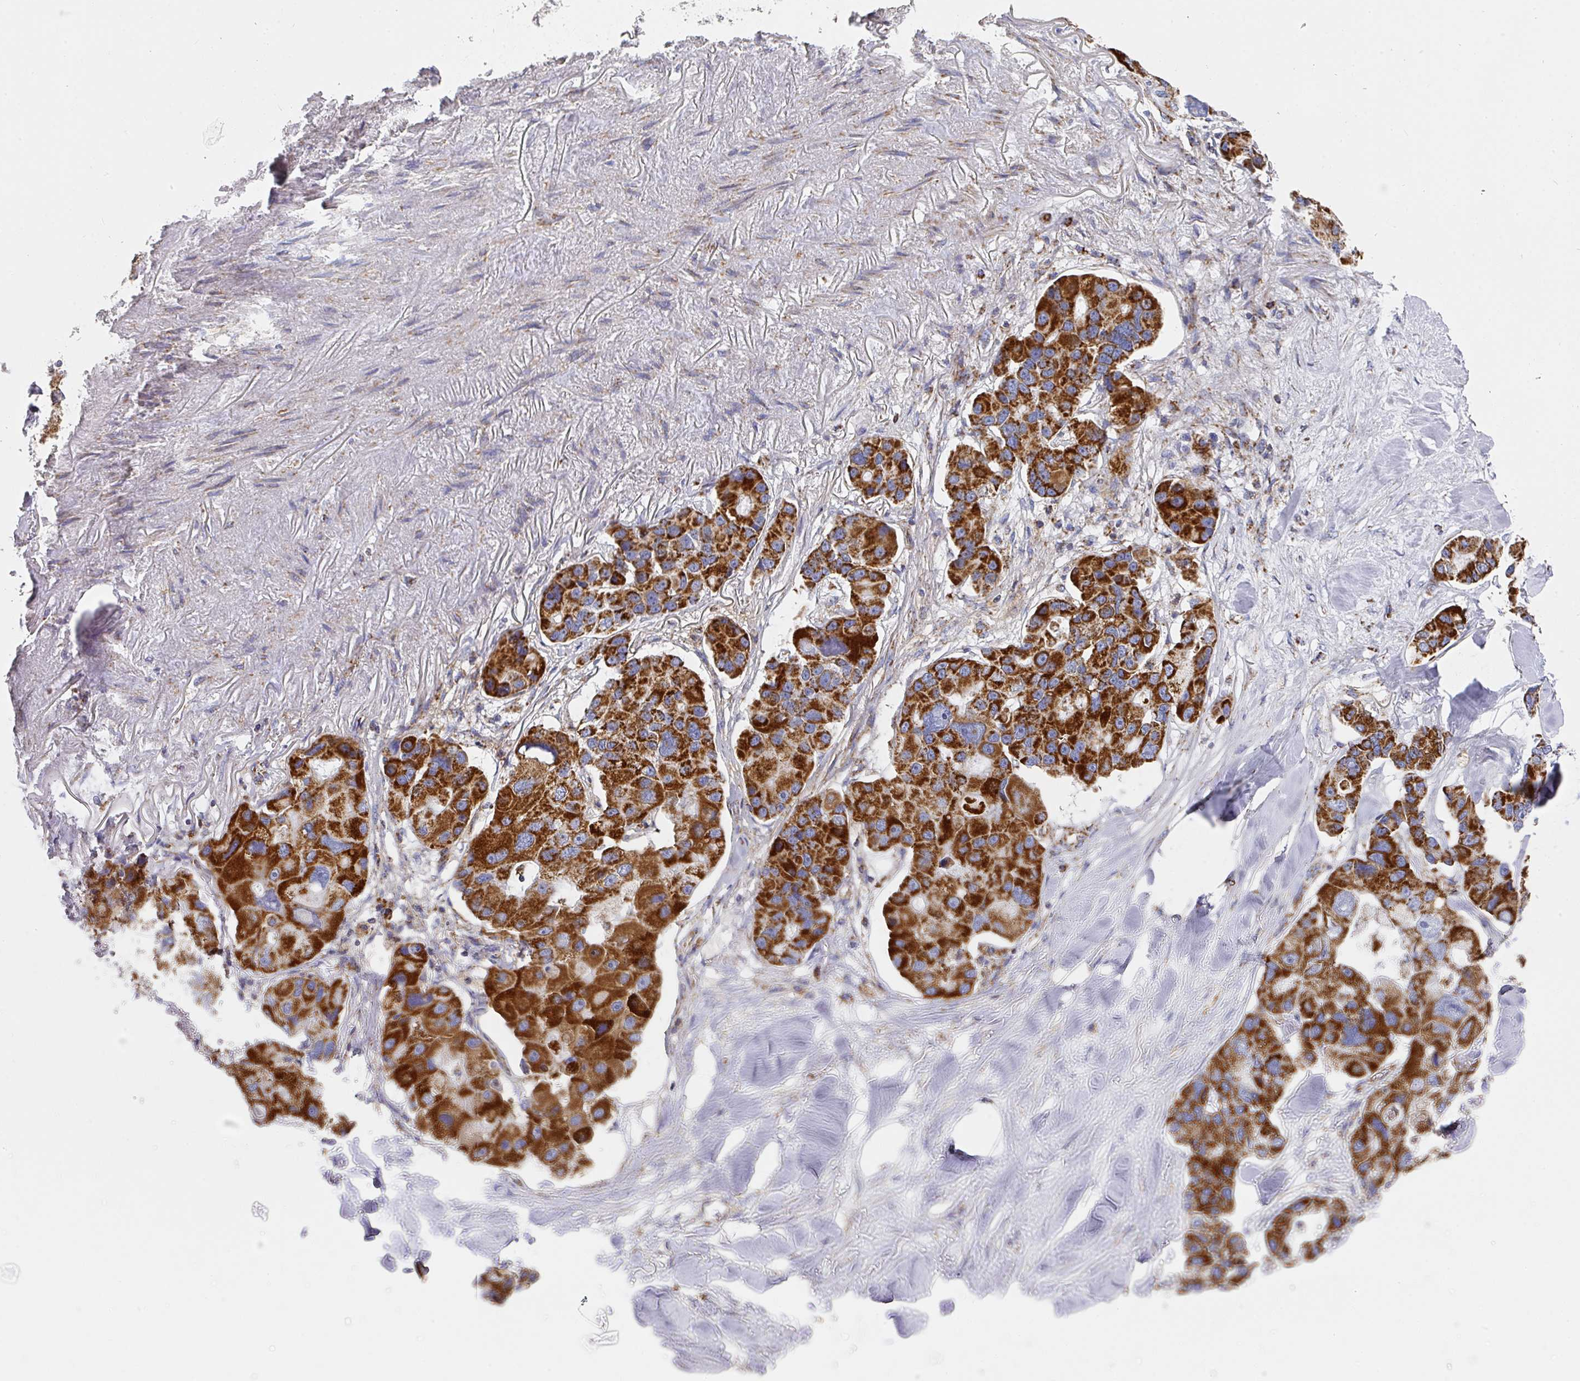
{"staining": {"intensity": "strong", "quantity": ">75%", "location": "cytoplasmic/membranous"}, "tissue": "lung cancer", "cell_type": "Tumor cells", "image_type": "cancer", "snomed": [{"axis": "morphology", "description": "Adenocarcinoma, NOS"}, {"axis": "topography", "description": "Lung"}], "caption": "Human lung cancer (adenocarcinoma) stained with a brown dye reveals strong cytoplasmic/membranous positive staining in approximately >75% of tumor cells.", "gene": "UQCRFS1", "patient": {"sex": "female", "age": 54}}